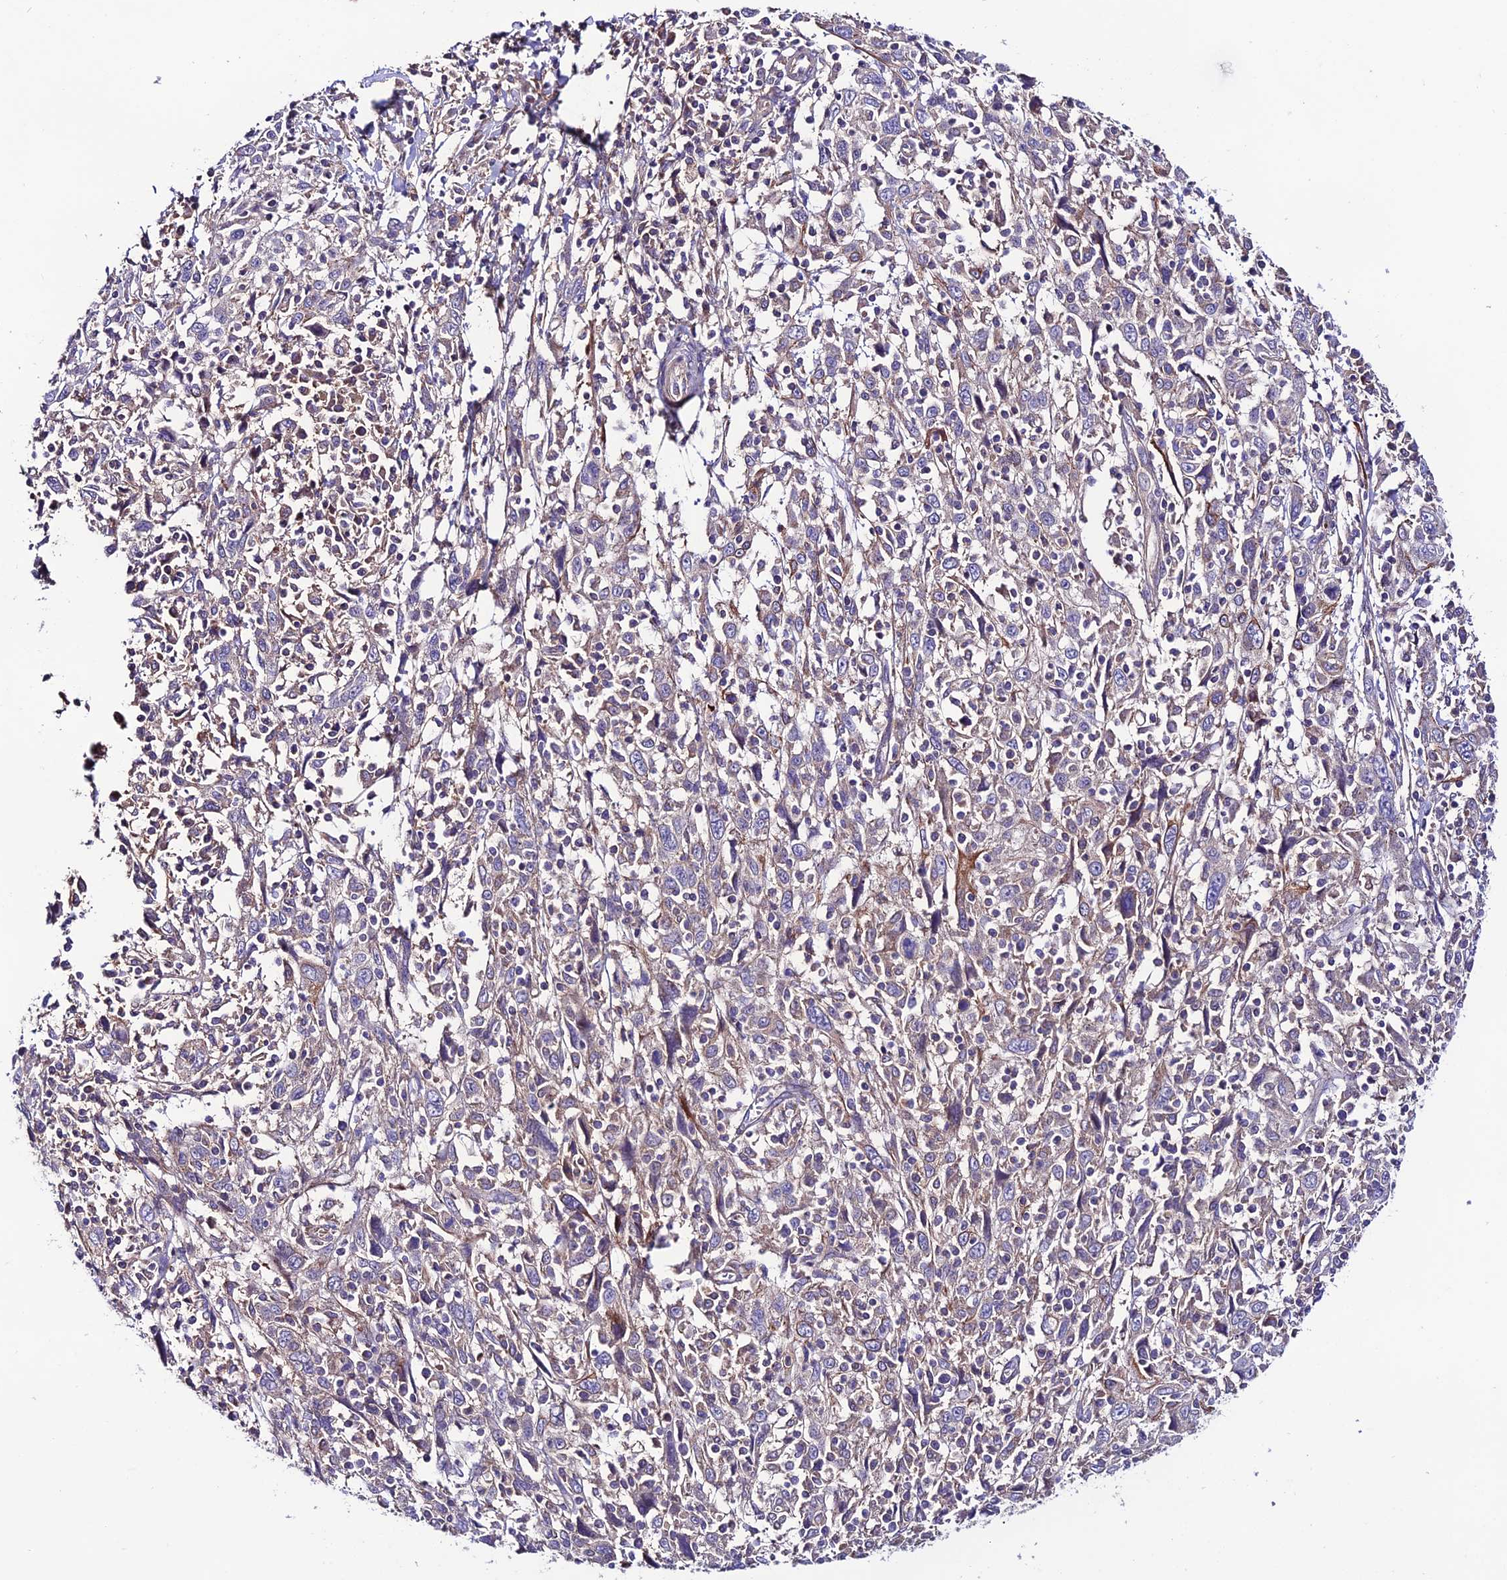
{"staining": {"intensity": "weak", "quantity": "<25%", "location": "cytoplasmic/membranous"}, "tissue": "cervical cancer", "cell_type": "Tumor cells", "image_type": "cancer", "snomed": [{"axis": "morphology", "description": "Squamous cell carcinoma, NOS"}, {"axis": "topography", "description": "Cervix"}], "caption": "Protein analysis of cervical cancer (squamous cell carcinoma) displays no significant expression in tumor cells.", "gene": "BRME1", "patient": {"sex": "female", "age": 46}}